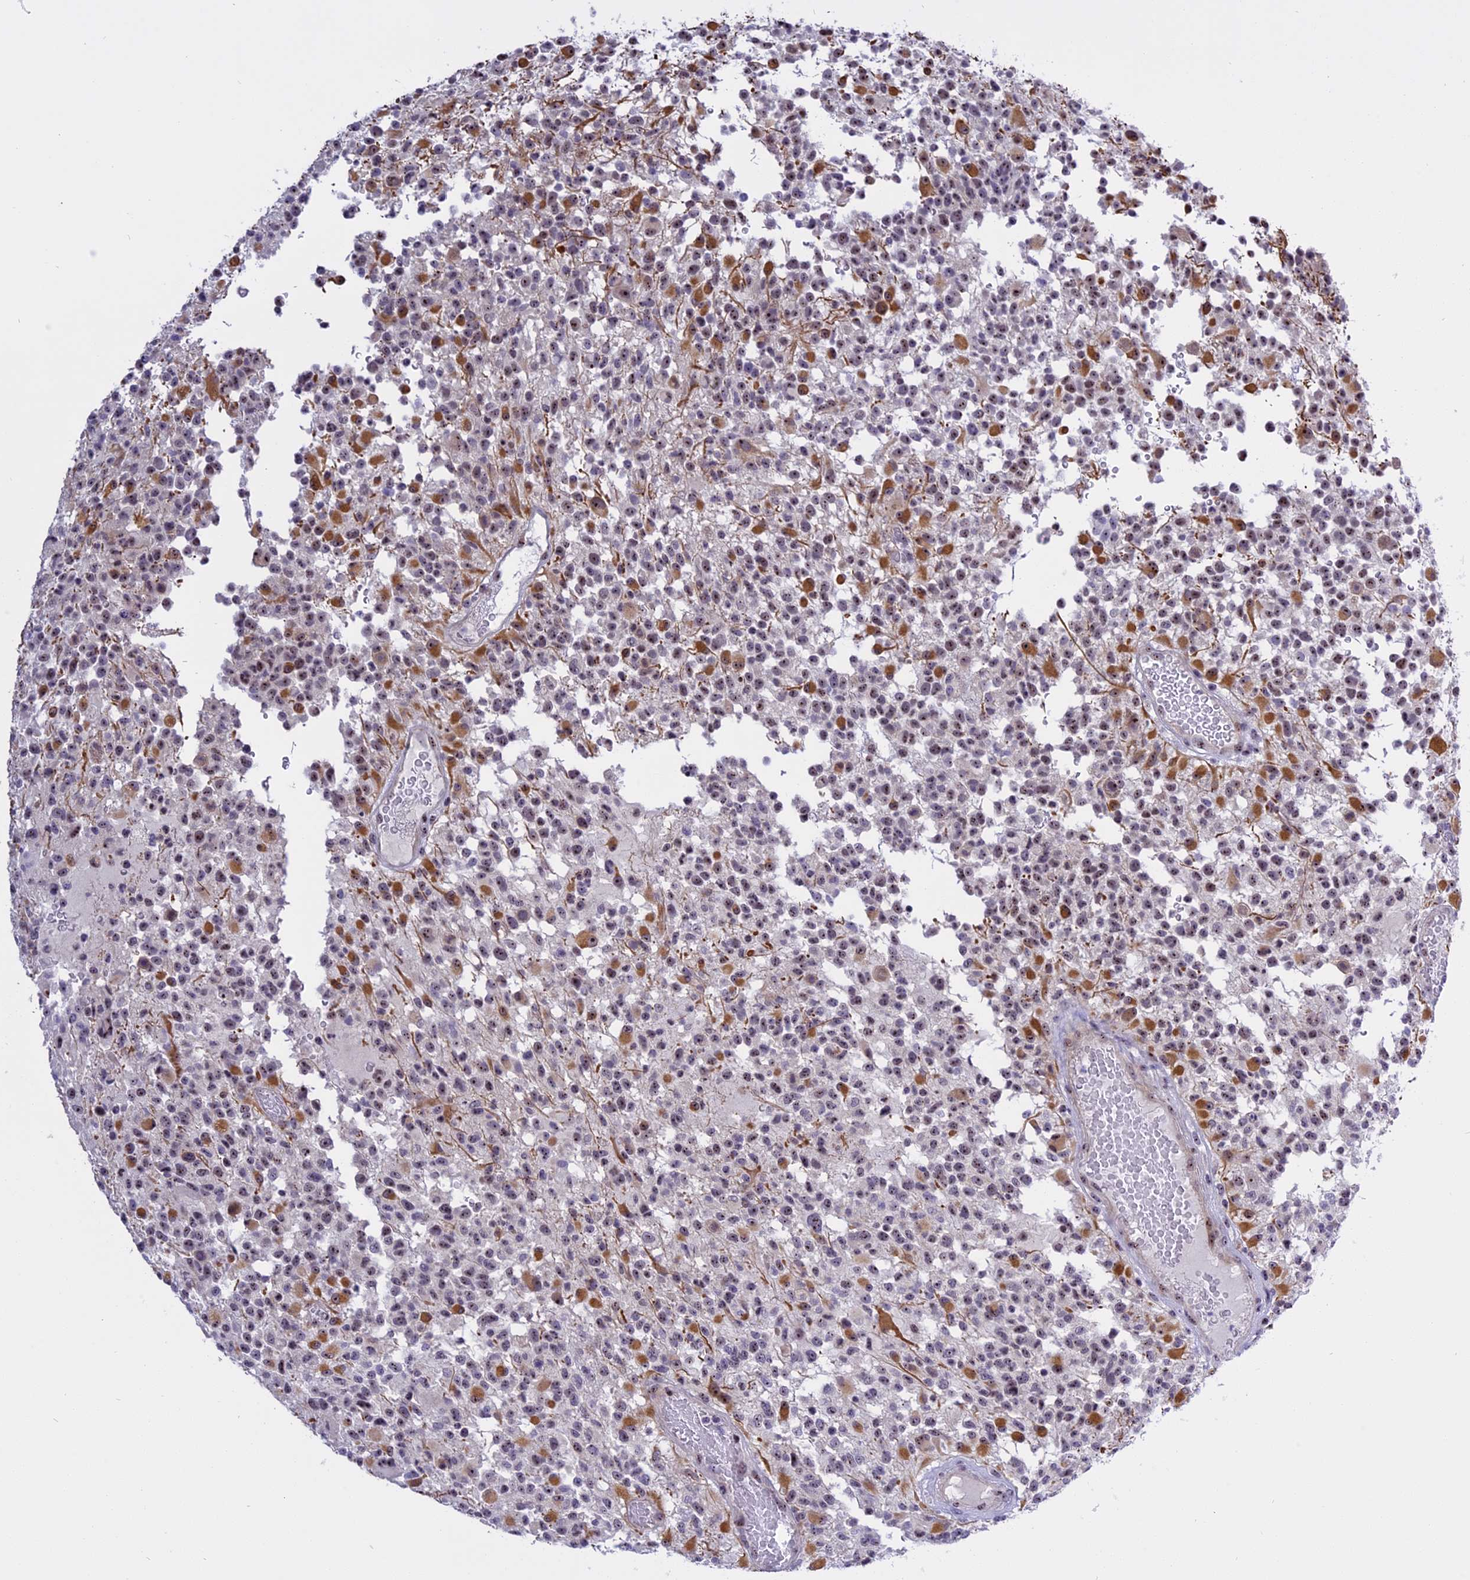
{"staining": {"intensity": "moderate", "quantity": "25%-75%", "location": "cytoplasmic/membranous,nuclear"}, "tissue": "glioma", "cell_type": "Tumor cells", "image_type": "cancer", "snomed": [{"axis": "morphology", "description": "Glioma, malignant, High grade"}, {"axis": "morphology", "description": "Glioblastoma, NOS"}, {"axis": "topography", "description": "Brain"}], "caption": "The image reveals staining of glioma, revealing moderate cytoplasmic/membranous and nuclear protein positivity (brown color) within tumor cells.", "gene": "TBL3", "patient": {"sex": "male", "age": 60}}